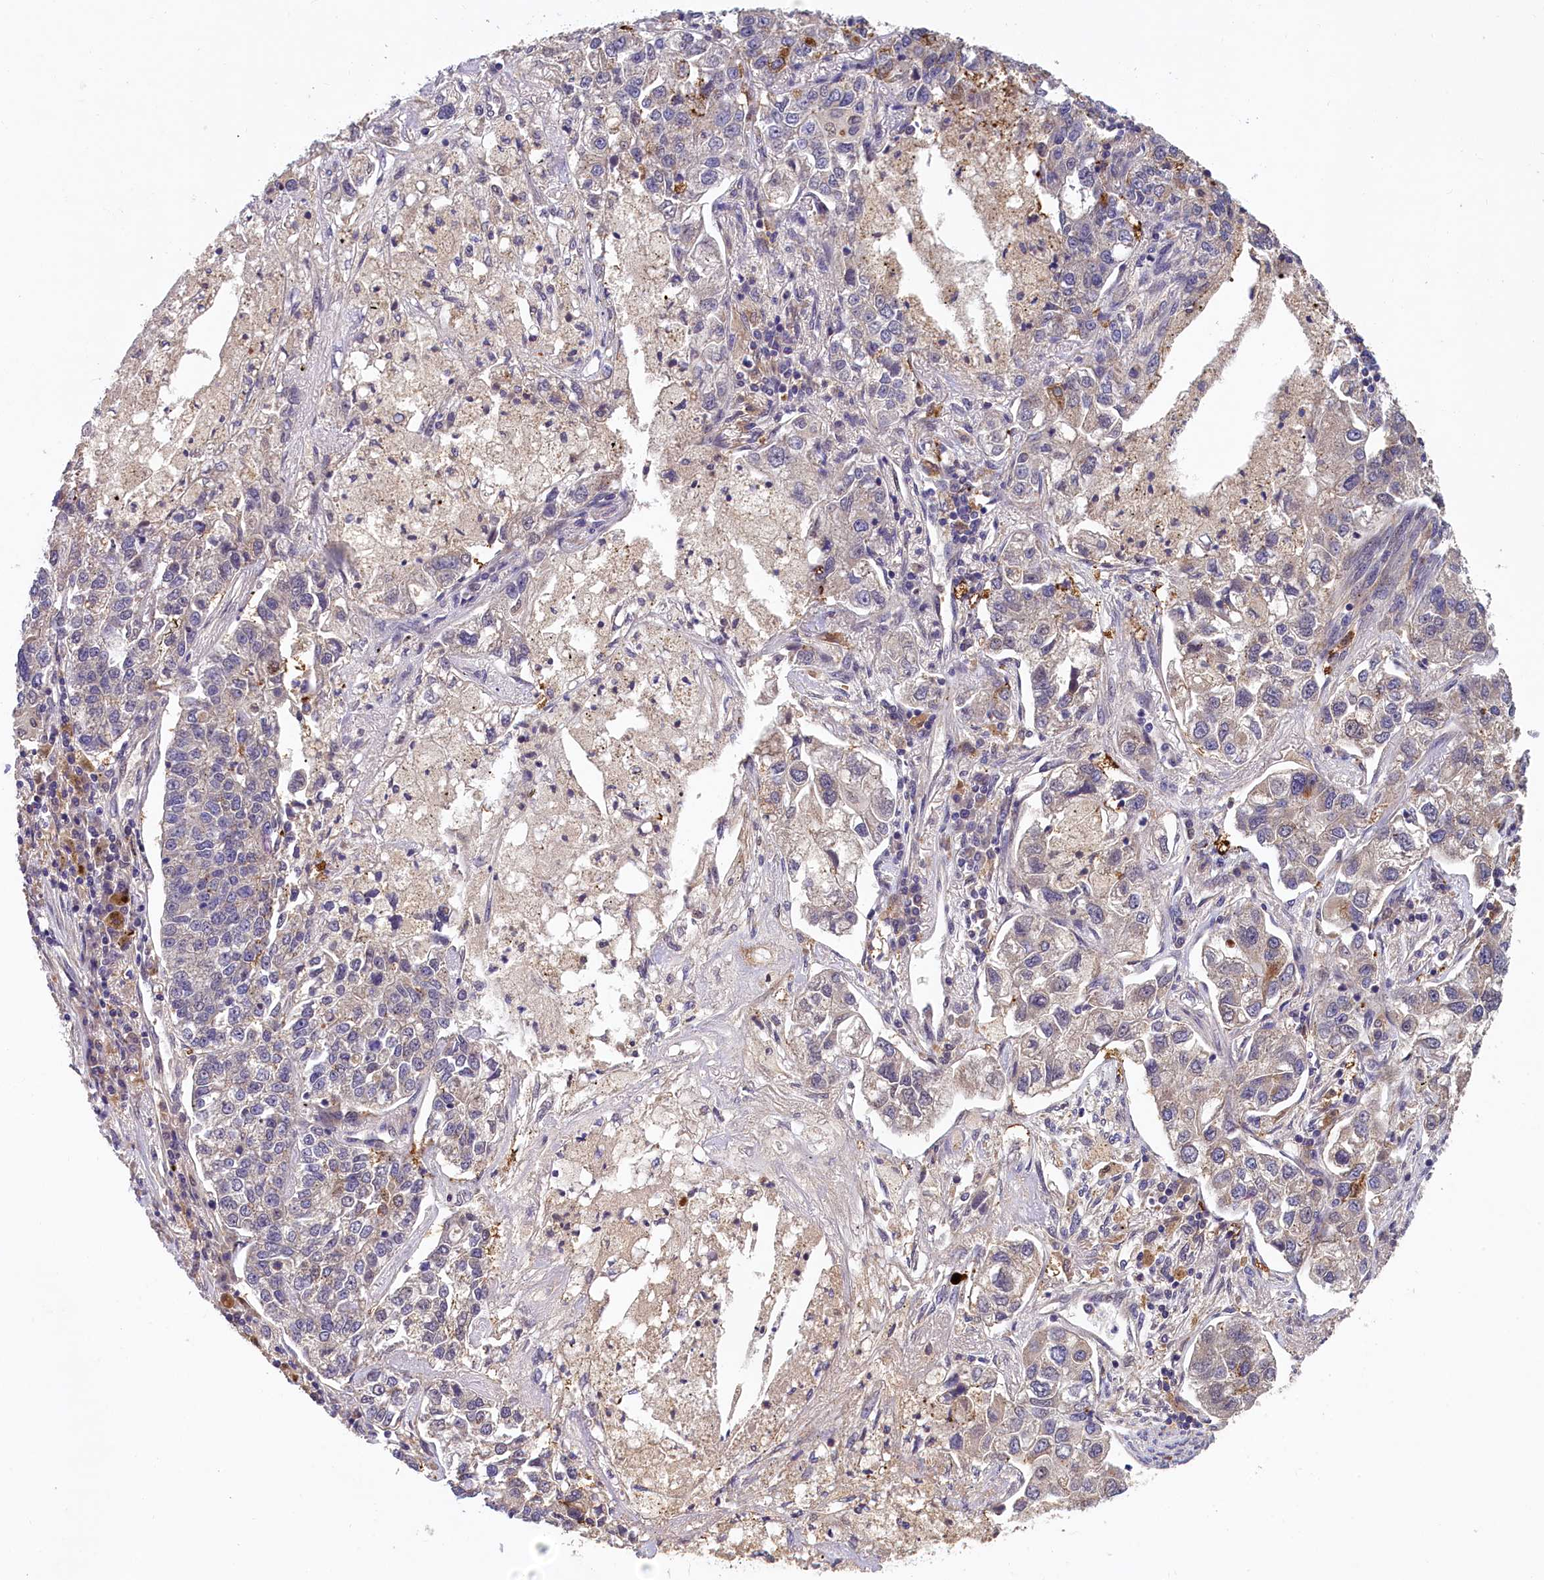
{"staining": {"intensity": "moderate", "quantity": "<25%", "location": "cytoplasmic/membranous"}, "tissue": "lung cancer", "cell_type": "Tumor cells", "image_type": "cancer", "snomed": [{"axis": "morphology", "description": "Adenocarcinoma, NOS"}, {"axis": "topography", "description": "Lung"}], "caption": "The image reveals immunohistochemical staining of lung cancer. There is moderate cytoplasmic/membranous staining is seen in approximately <25% of tumor cells.", "gene": "NAIP", "patient": {"sex": "male", "age": 49}}